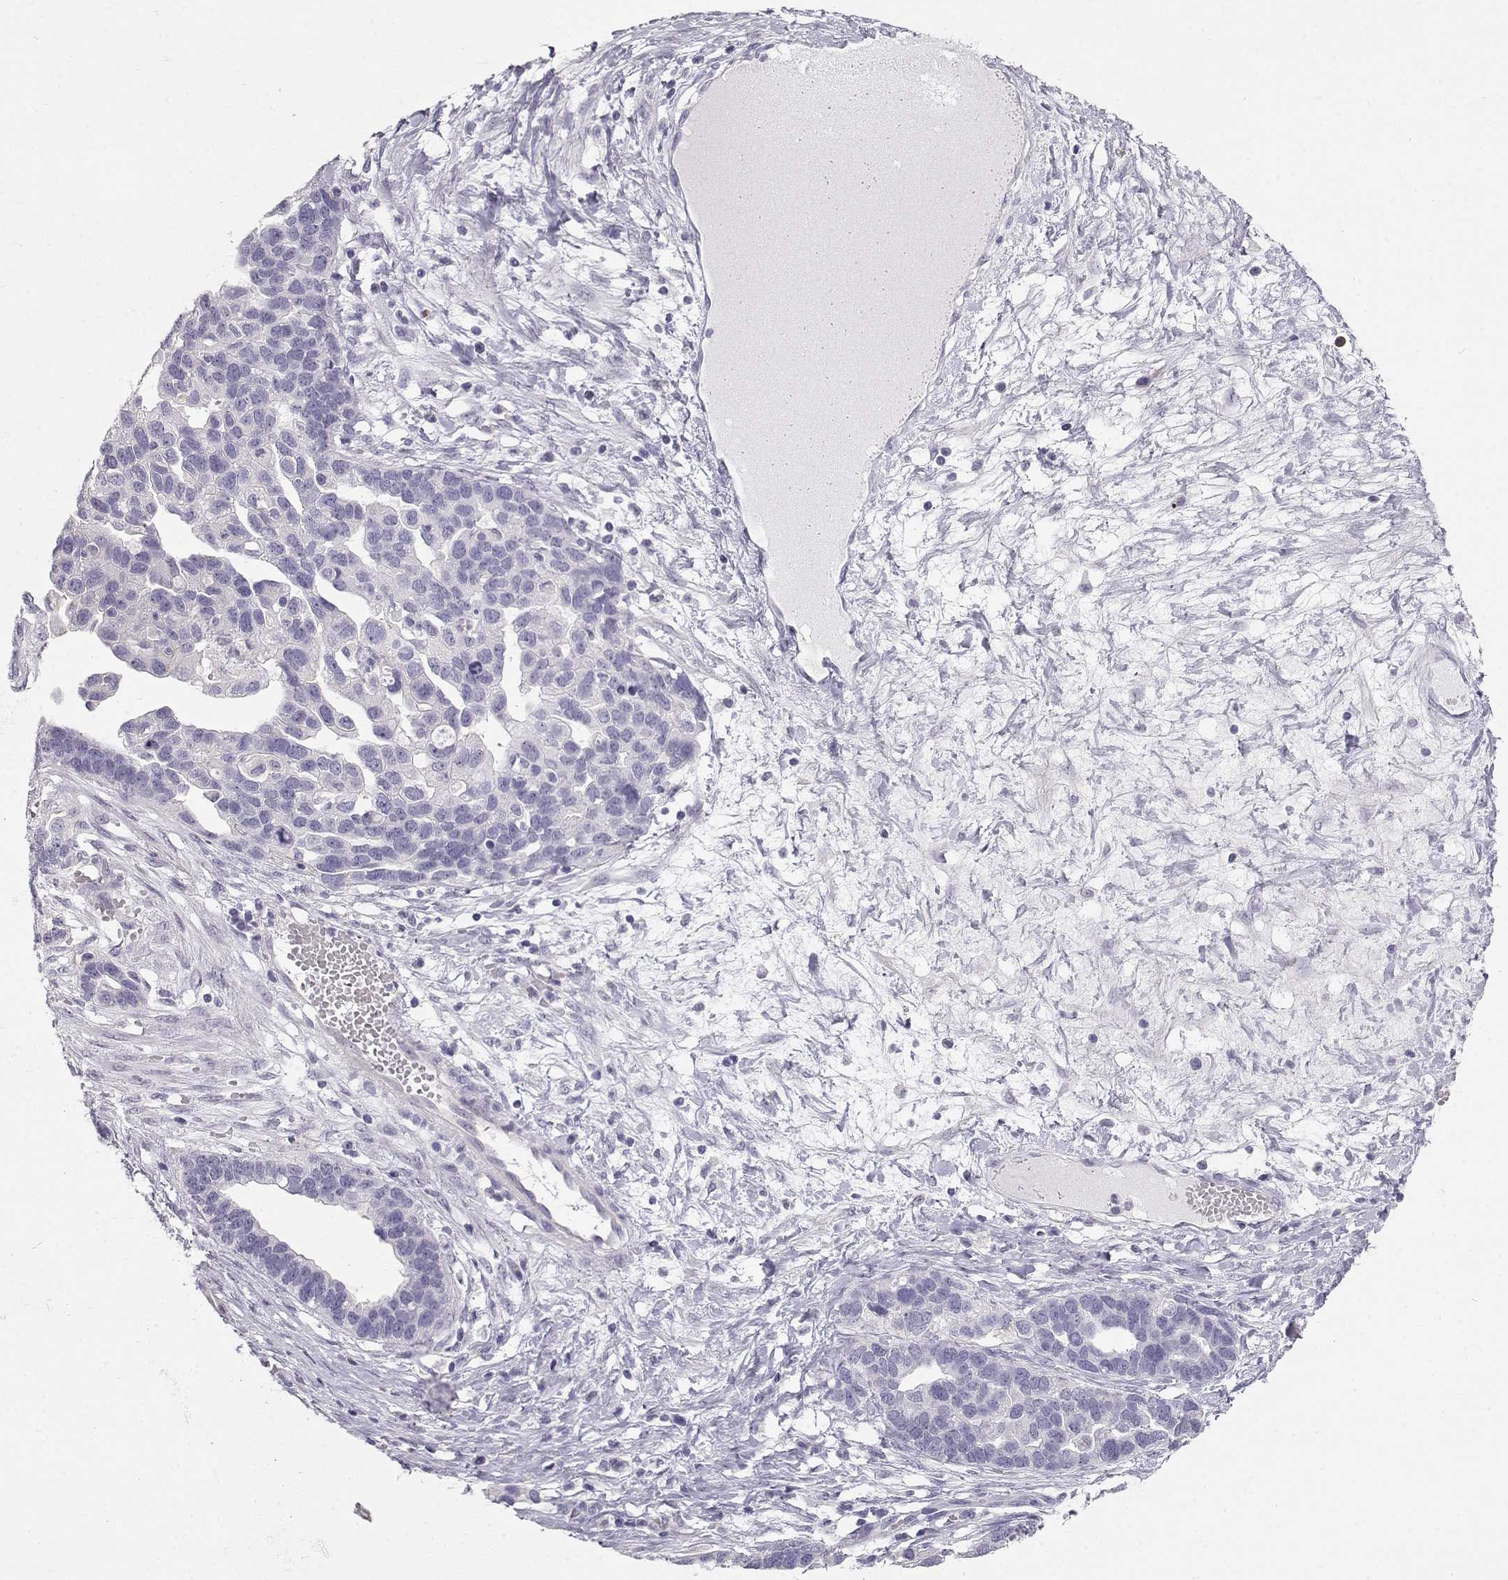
{"staining": {"intensity": "negative", "quantity": "none", "location": "none"}, "tissue": "ovarian cancer", "cell_type": "Tumor cells", "image_type": "cancer", "snomed": [{"axis": "morphology", "description": "Cystadenocarcinoma, serous, NOS"}, {"axis": "topography", "description": "Ovary"}], "caption": "Tumor cells are negative for protein expression in human ovarian cancer. Nuclei are stained in blue.", "gene": "NUTM1", "patient": {"sex": "female", "age": 54}}